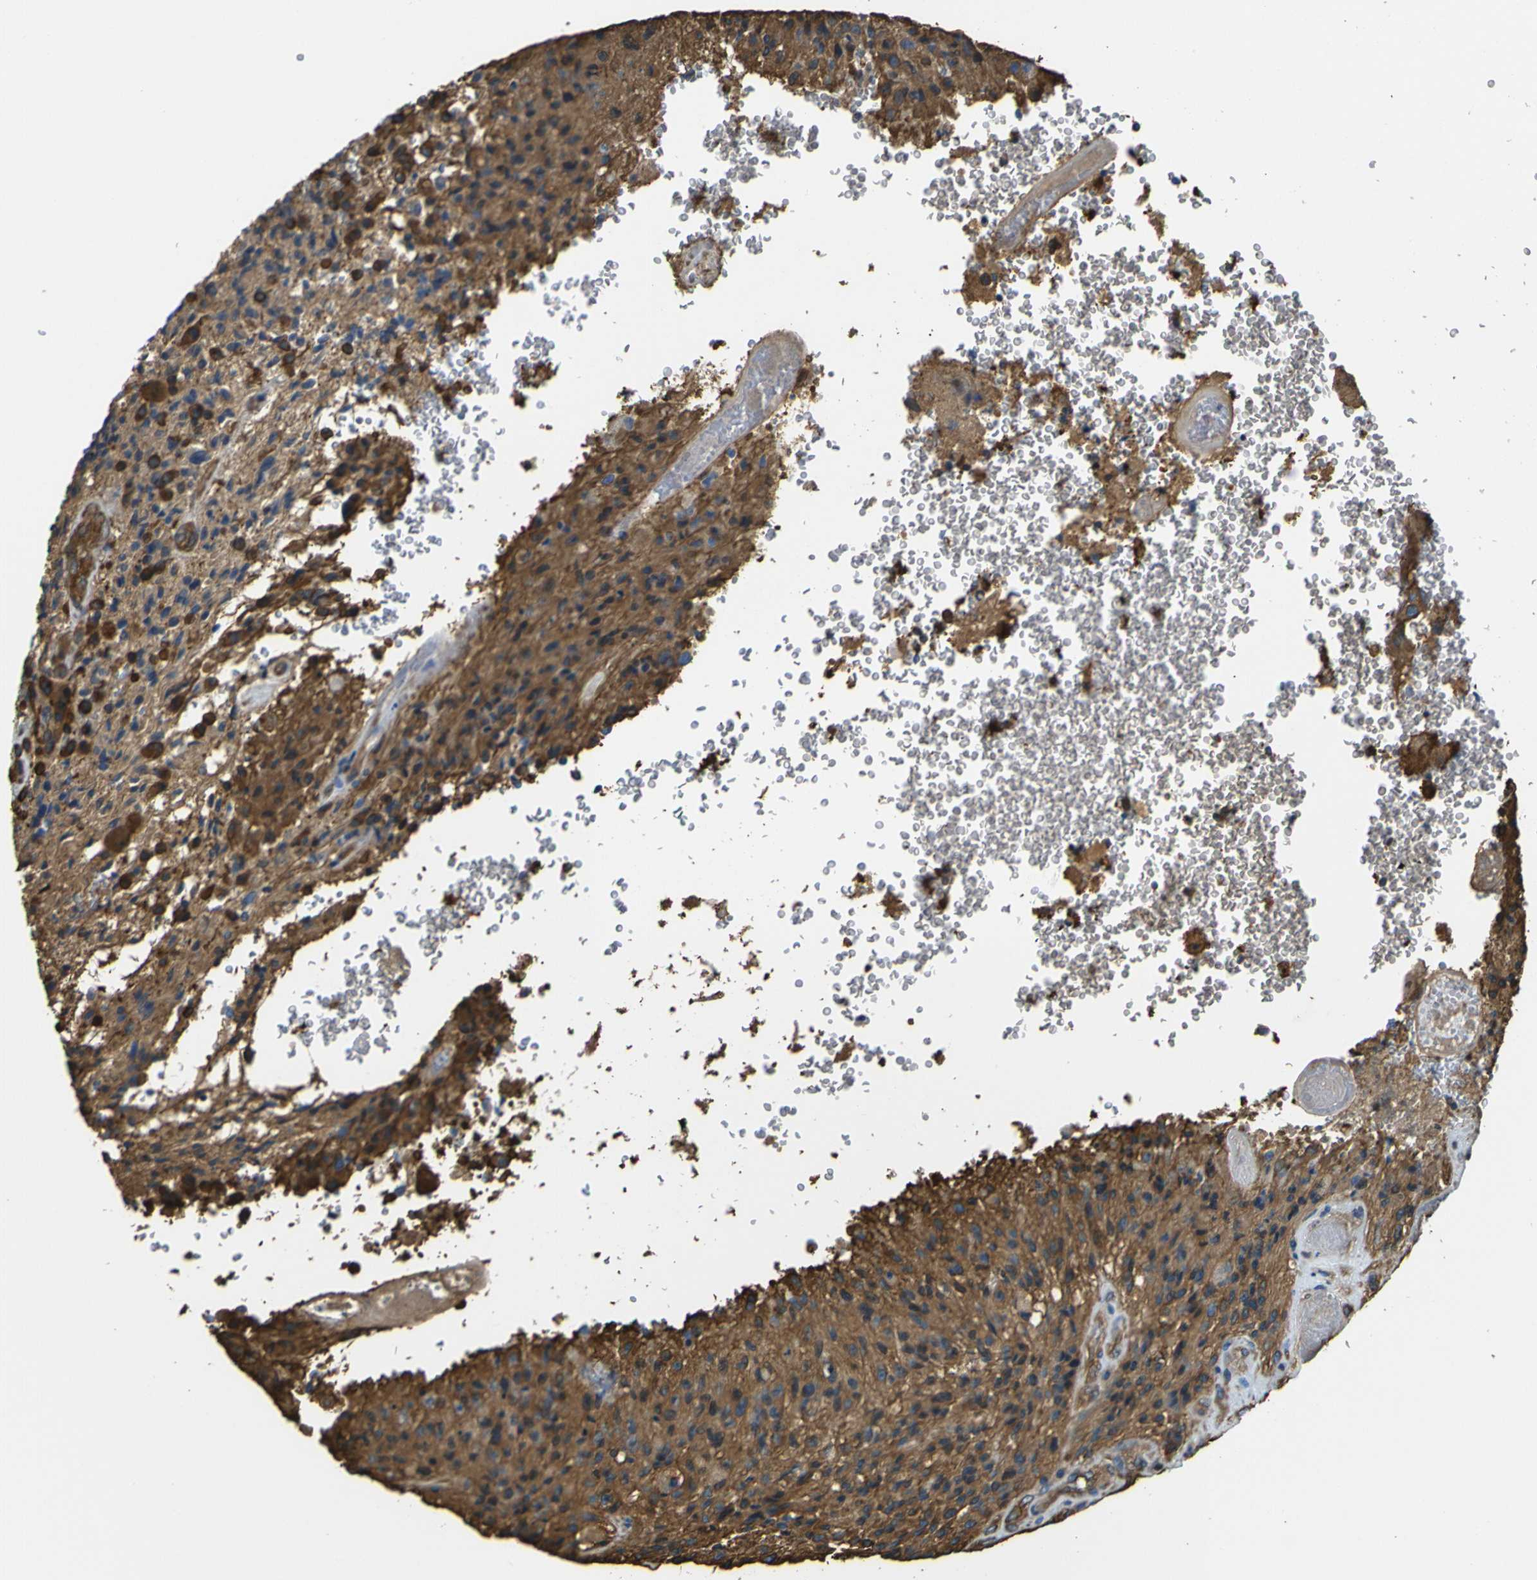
{"staining": {"intensity": "moderate", "quantity": ">75%", "location": "cytoplasmic/membranous"}, "tissue": "glioma", "cell_type": "Tumor cells", "image_type": "cancer", "snomed": [{"axis": "morphology", "description": "Normal tissue, NOS"}, {"axis": "morphology", "description": "Glioma, malignant, High grade"}, {"axis": "topography", "description": "Cerebral cortex"}], "caption": "A high-resolution image shows immunohistochemistry (IHC) staining of malignant glioma (high-grade), which demonstrates moderate cytoplasmic/membranous staining in approximately >75% of tumor cells.", "gene": "TUBB", "patient": {"sex": "male", "age": 56}}